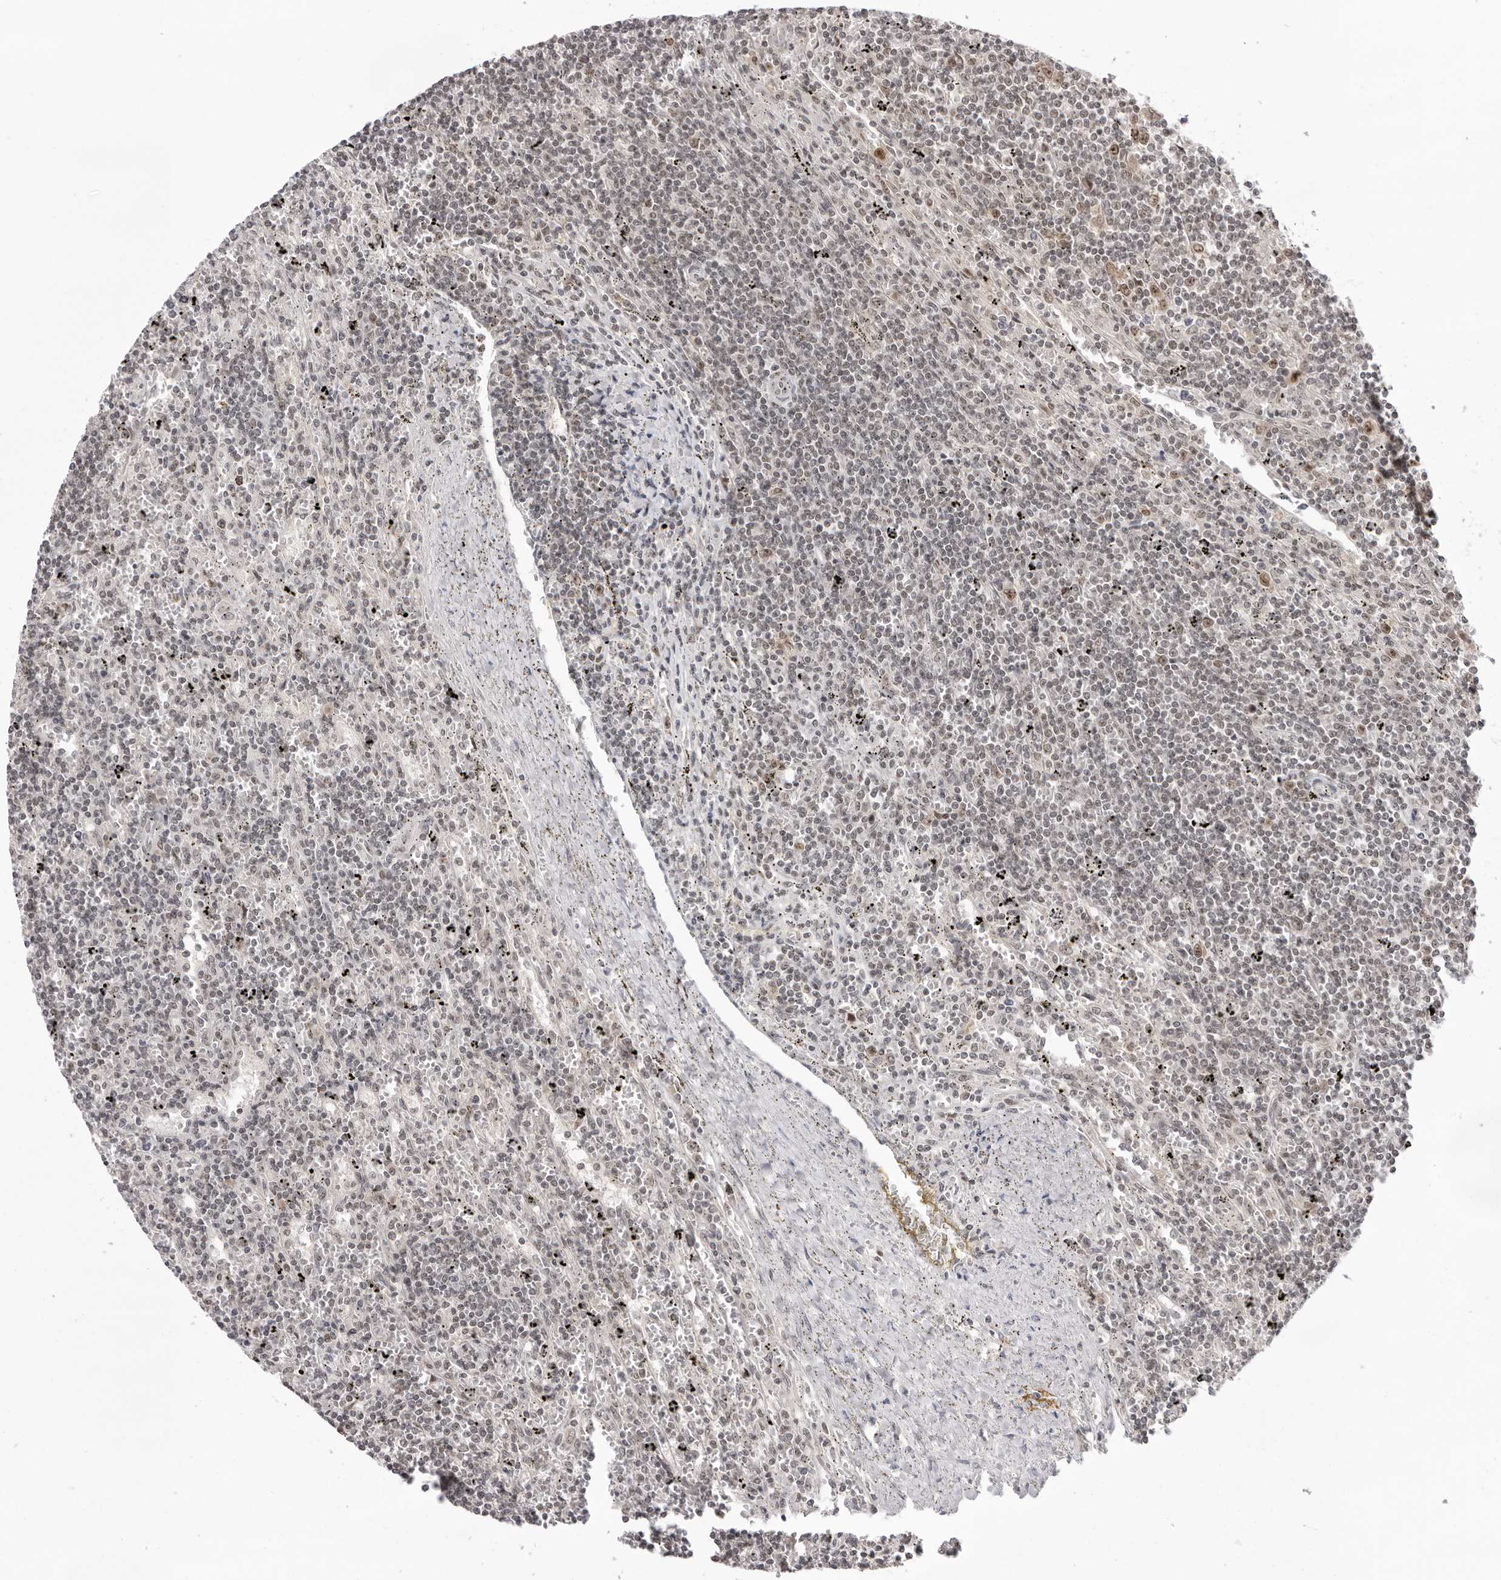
{"staining": {"intensity": "moderate", "quantity": "<25%", "location": "nuclear"}, "tissue": "lymphoma", "cell_type": "Tumor cells", "image_type": "cancer", "snomed": [{"axis": "morphology", "description": "Malignant lymphoma, non-Hodgkin's type, Low grade"}, {"axis": "topography", "description": "Spleen"}], "caption": "A high-resolution photomicrograph shows immunohistochemistry (IHC) staining of lymphoma, which exhibits moderate nuclear expression in about <25% of tumor cells.", "gene": "EXOSC10", "patient": {"sex": "male", "age": 76}}